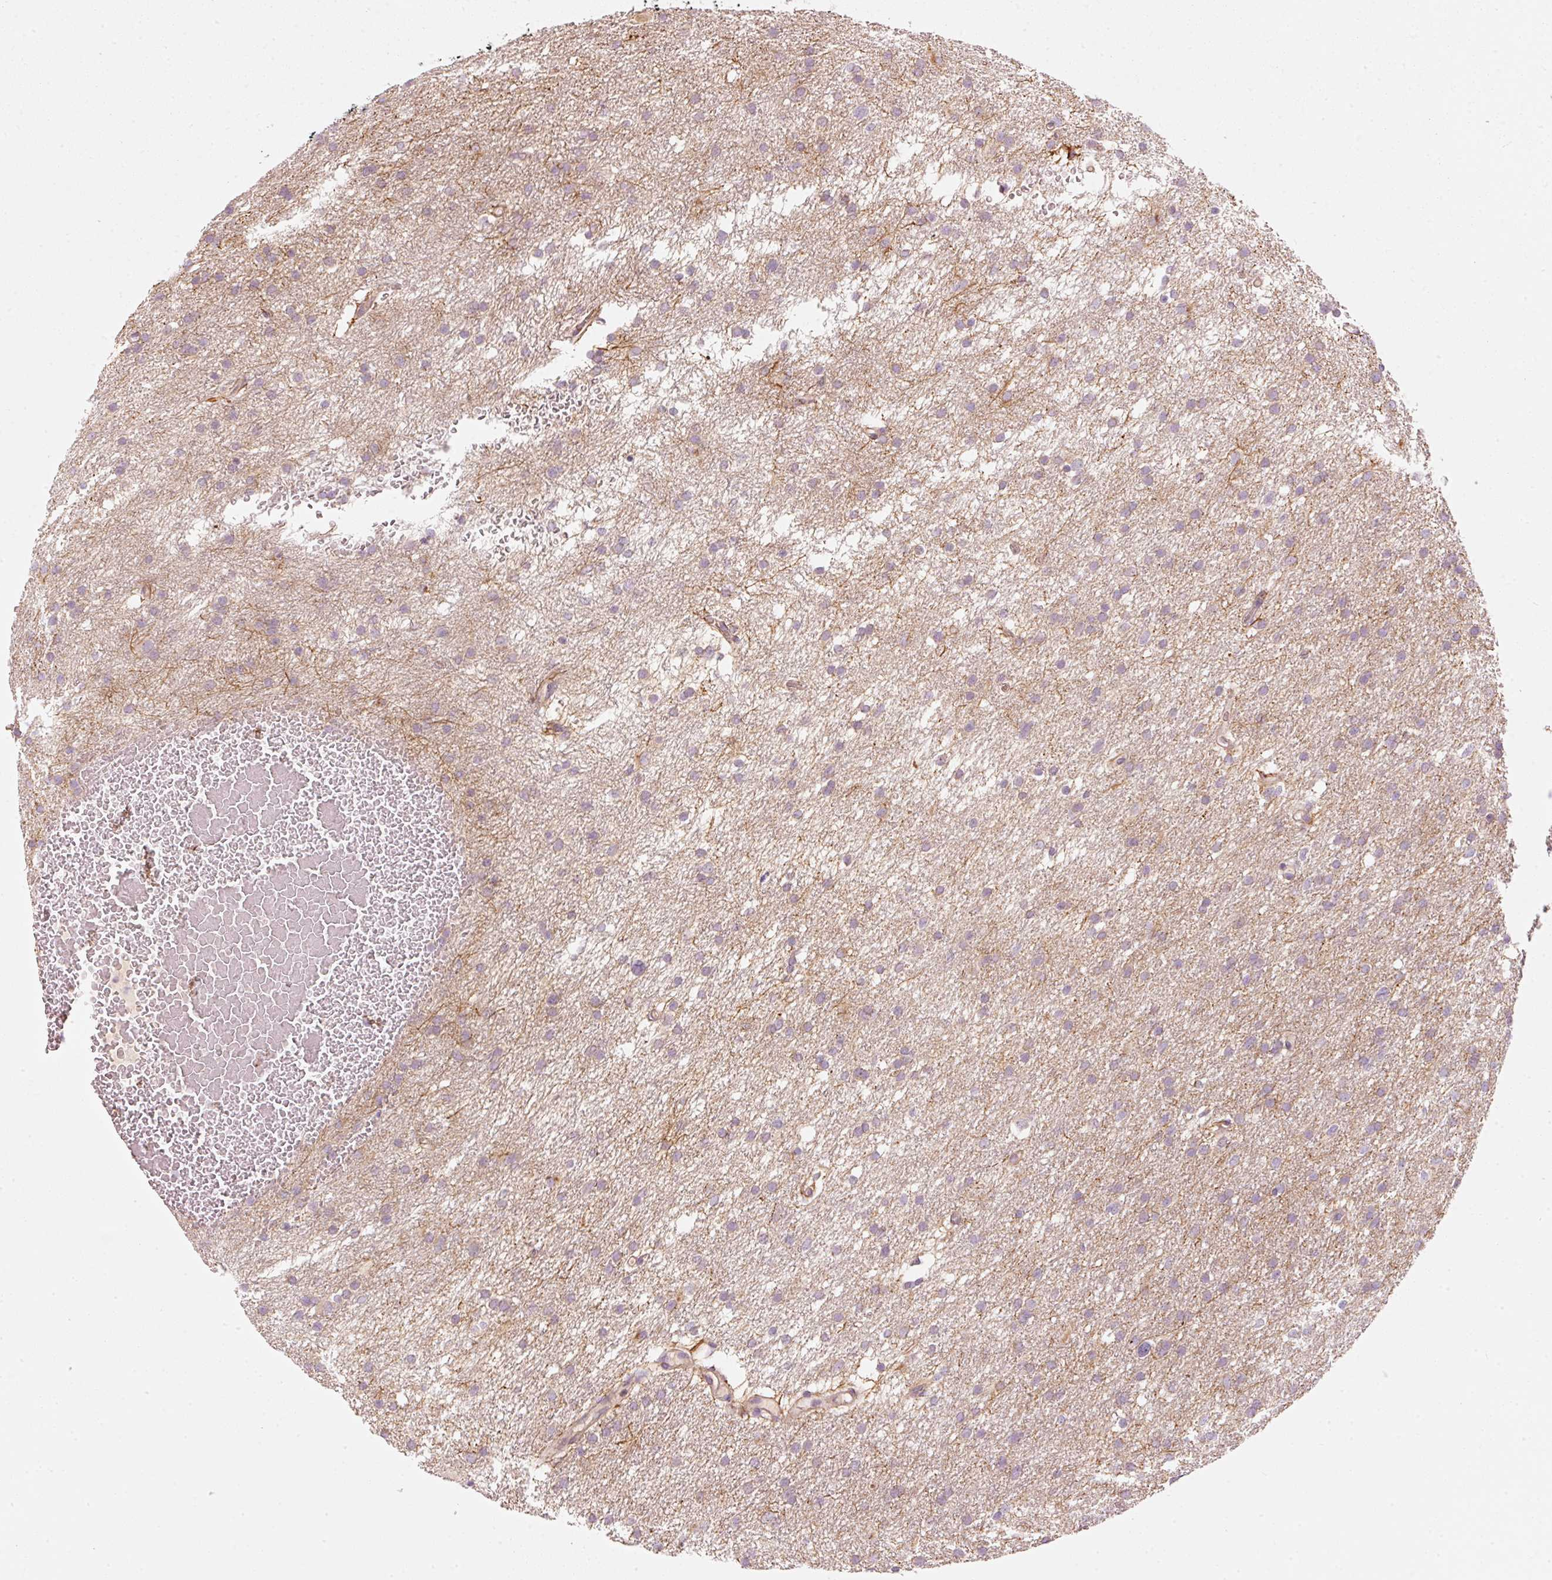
{"staining": {"intensity": "weak", "quantity": "25%-75%", "location": "cytoplasmic/membranous"}, "tissue": "glioma", "cell_type": "Tumor cells", "image_type": "cancer", "snomed": [{"axis": "morphology", "description": "Glioma, malignant, High grade"}, {"axis": "topography", "description": "Cerebral cortex"}], "caption": "Protein staining of glioma tissue shows weak cytoplasmic/membranous expression in about 25%-75% of tumor cells.", "gene": "MAP10", "patient": {"sex": "female", "age": 36}}